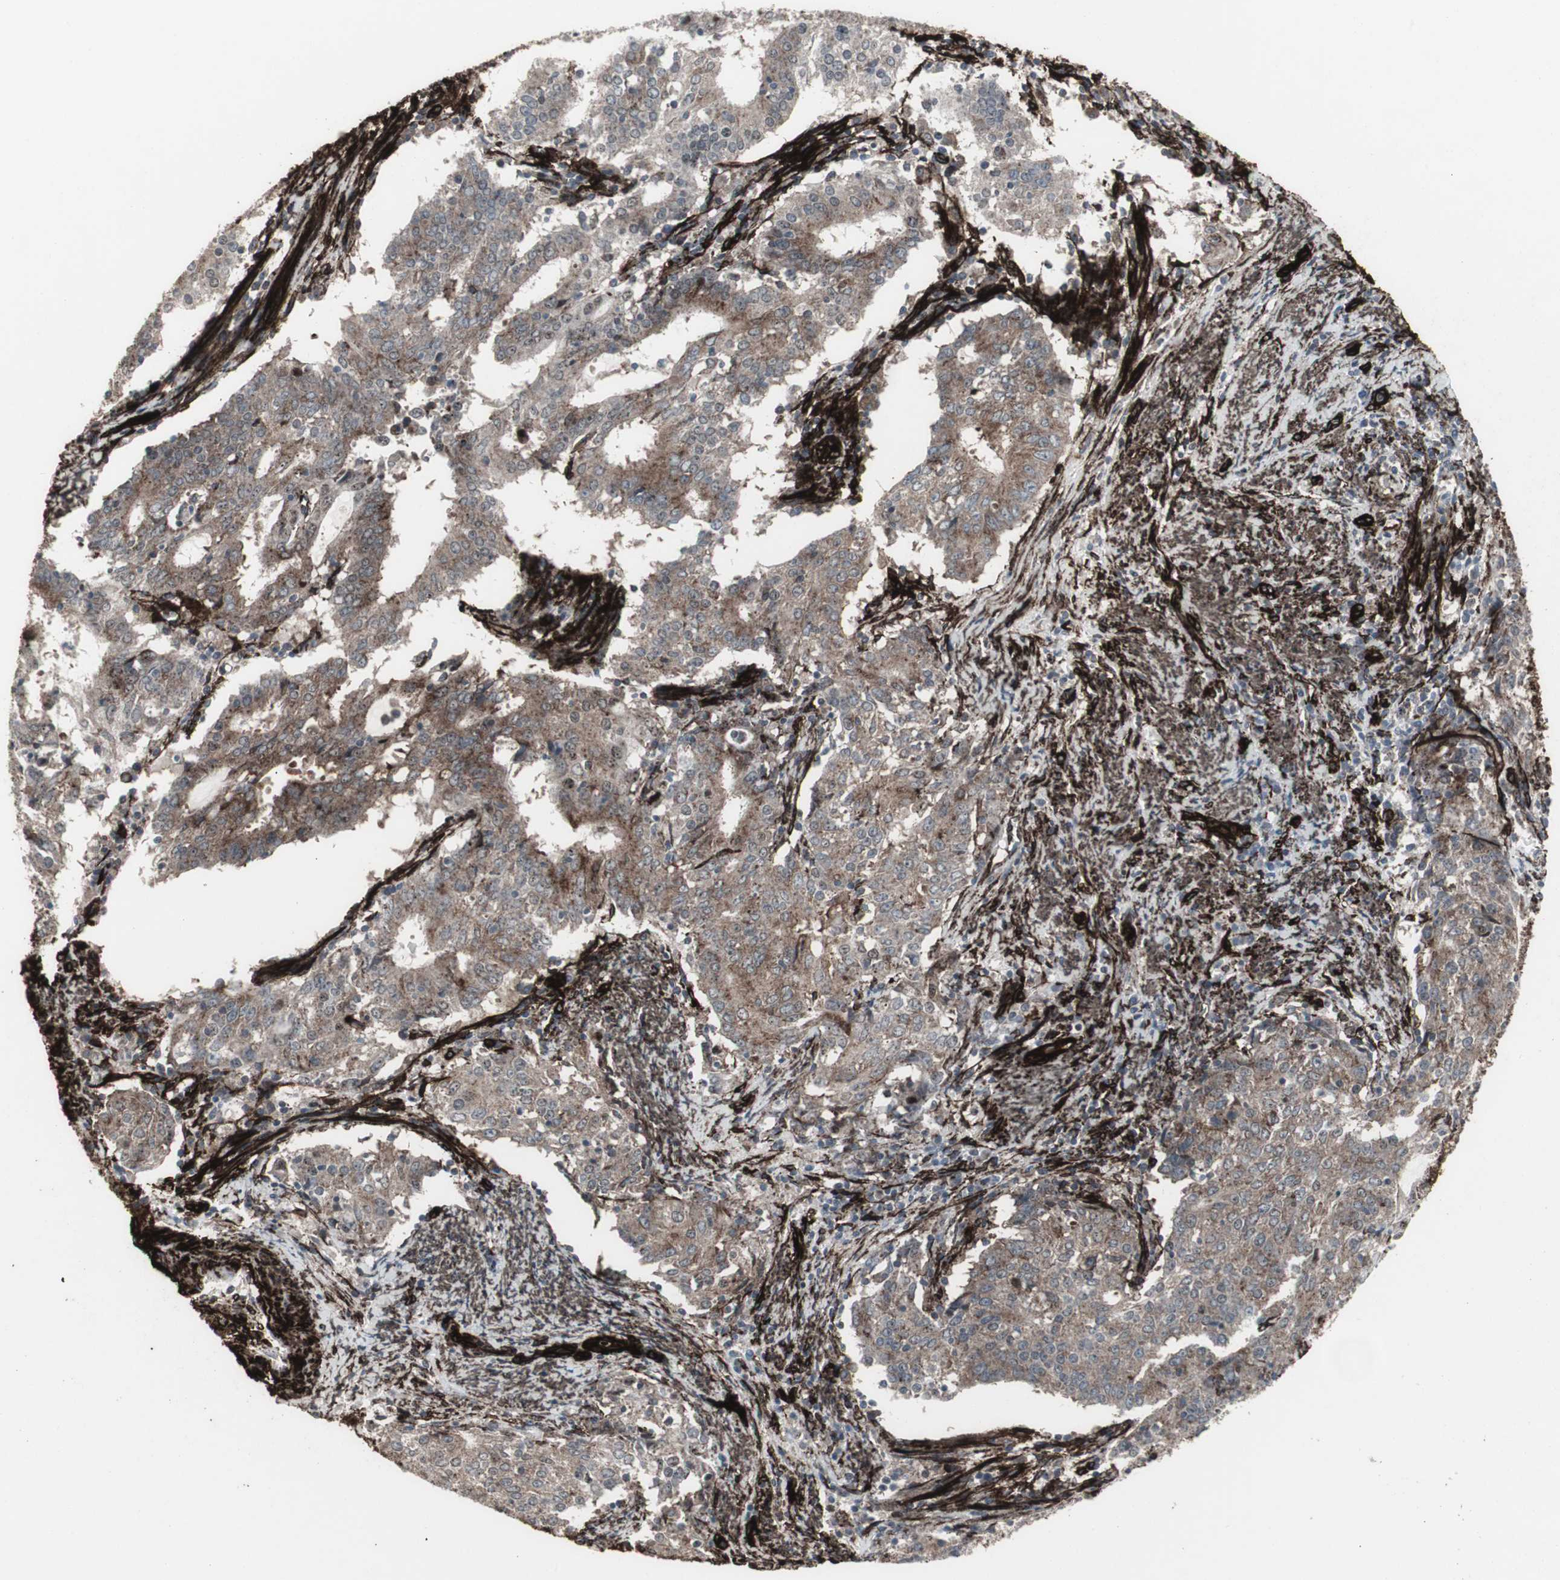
{"staining": {"intensity": "weak", "quantity": ">75%", "location": "cytoplasmic/membranous"}, "tissue": "cervical cancer", "cell_type": "Tumor cells", "image_type": "cancer", "snomed": [{"axis": "morphology", "description": "Adenocarcinoma, NOS"}, {"axis": "topography", "description": "Cervix"}], "caption": "High-magnification brightfield microscopy of cervical adenocarcinoma stained with DAB (brown) and counterstained with hematoxylin (blue). tumor cells exhibit weak cytoplasmic/membranous staining is identified in approximately>75% of cells.", "gene": "PDGFA", "patient": {"sex": "female", "age": 44}}